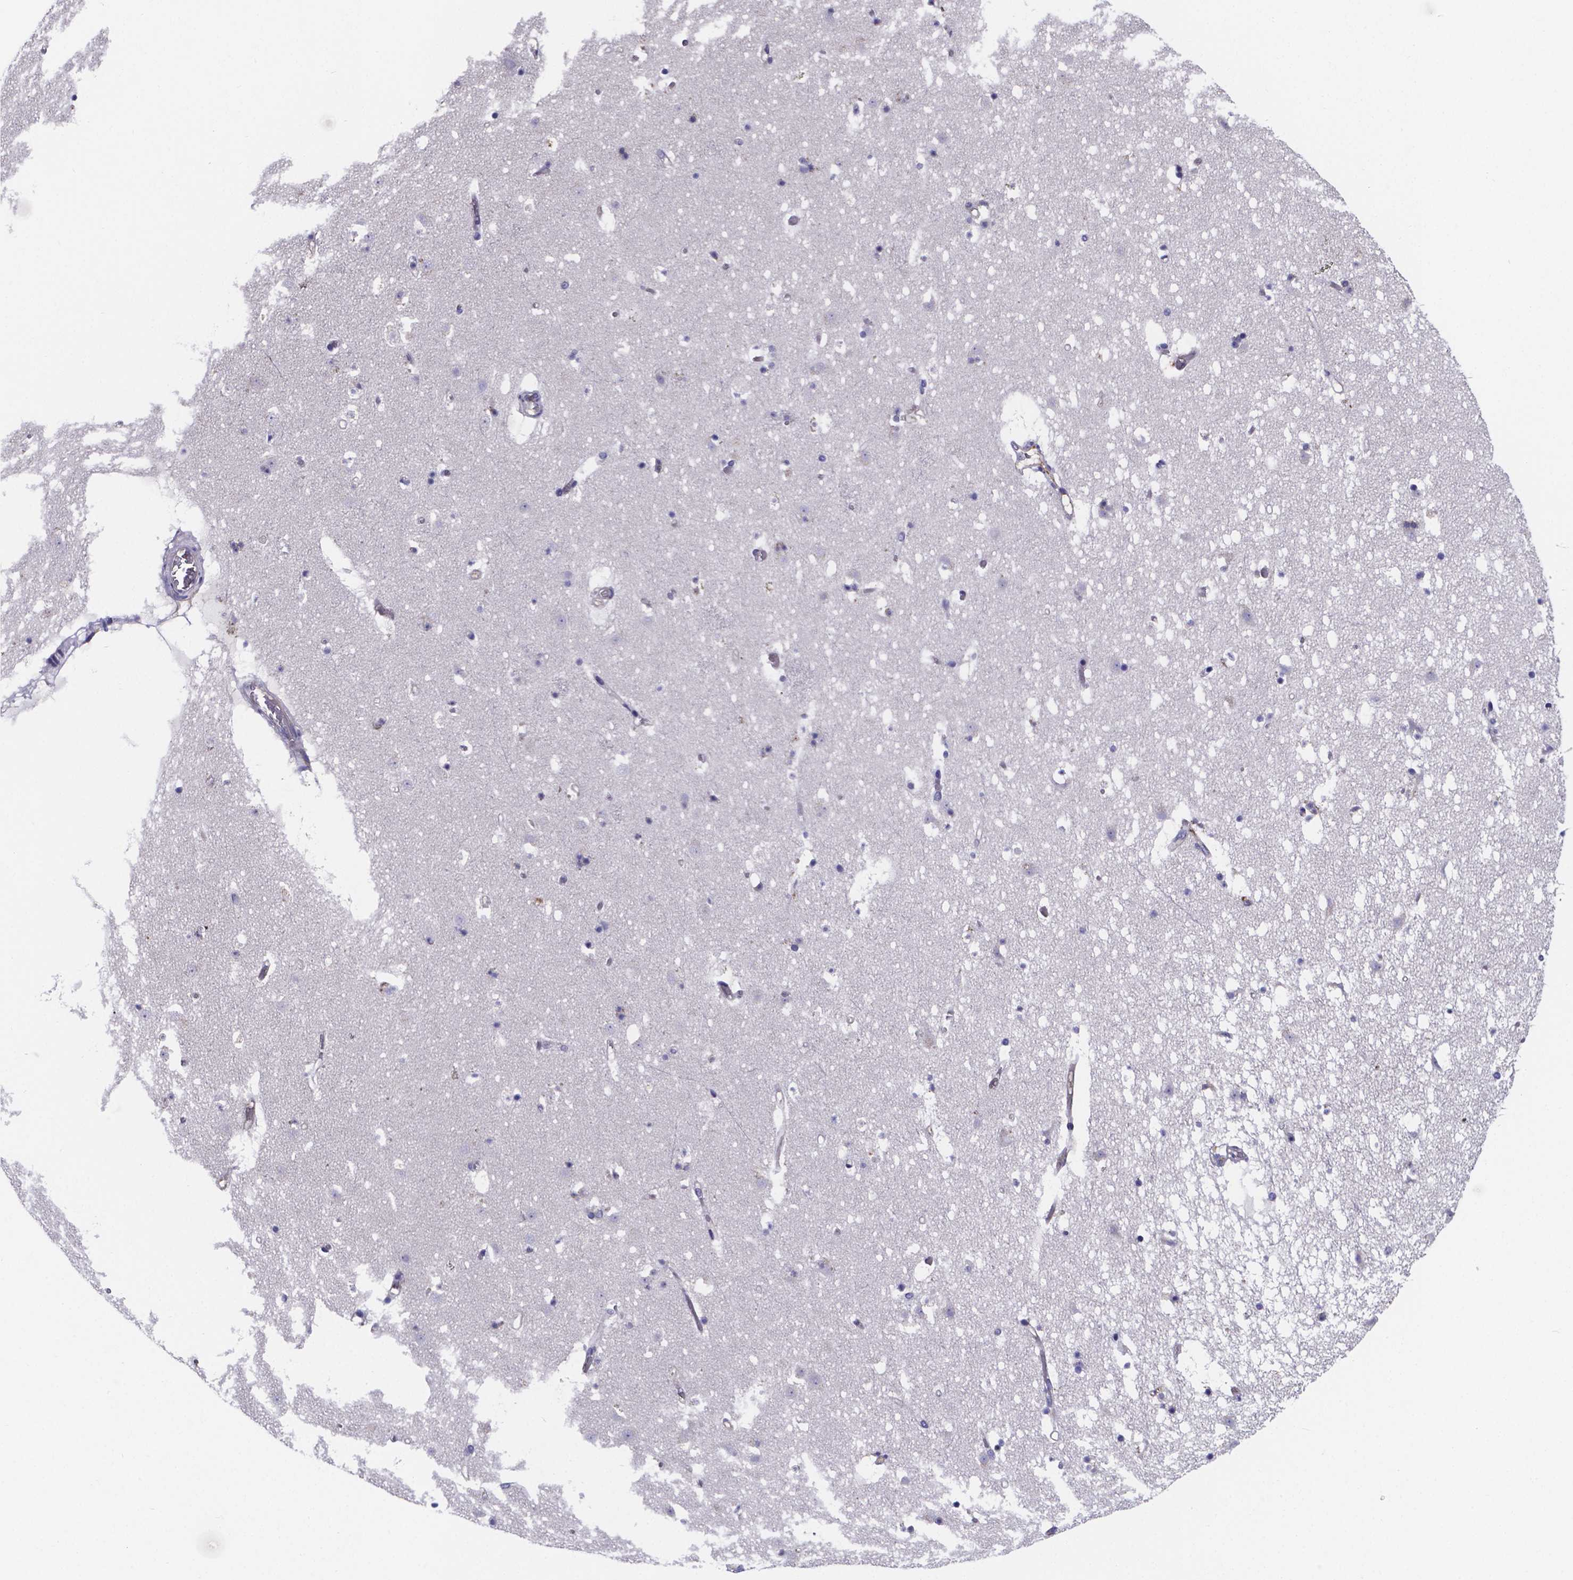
{"staining": {"intensity": "negative", "quantity": "none", "location": "none"}, "tissue": "caudate", "cell_type": "Glial cells", "image_type": "normal", "snomed": [{"axis": "morphology", "description": "Normal tissue, NOS"}, {"axis": "topography", "description": "Lateral ventricle wall"}], "caption": "DAB immunohistochemical staining of unremarkable caudate displays no significant positivity in glial cells.", "gene": "SFRP4", "patient": {"sex": "female", "age": 42}}